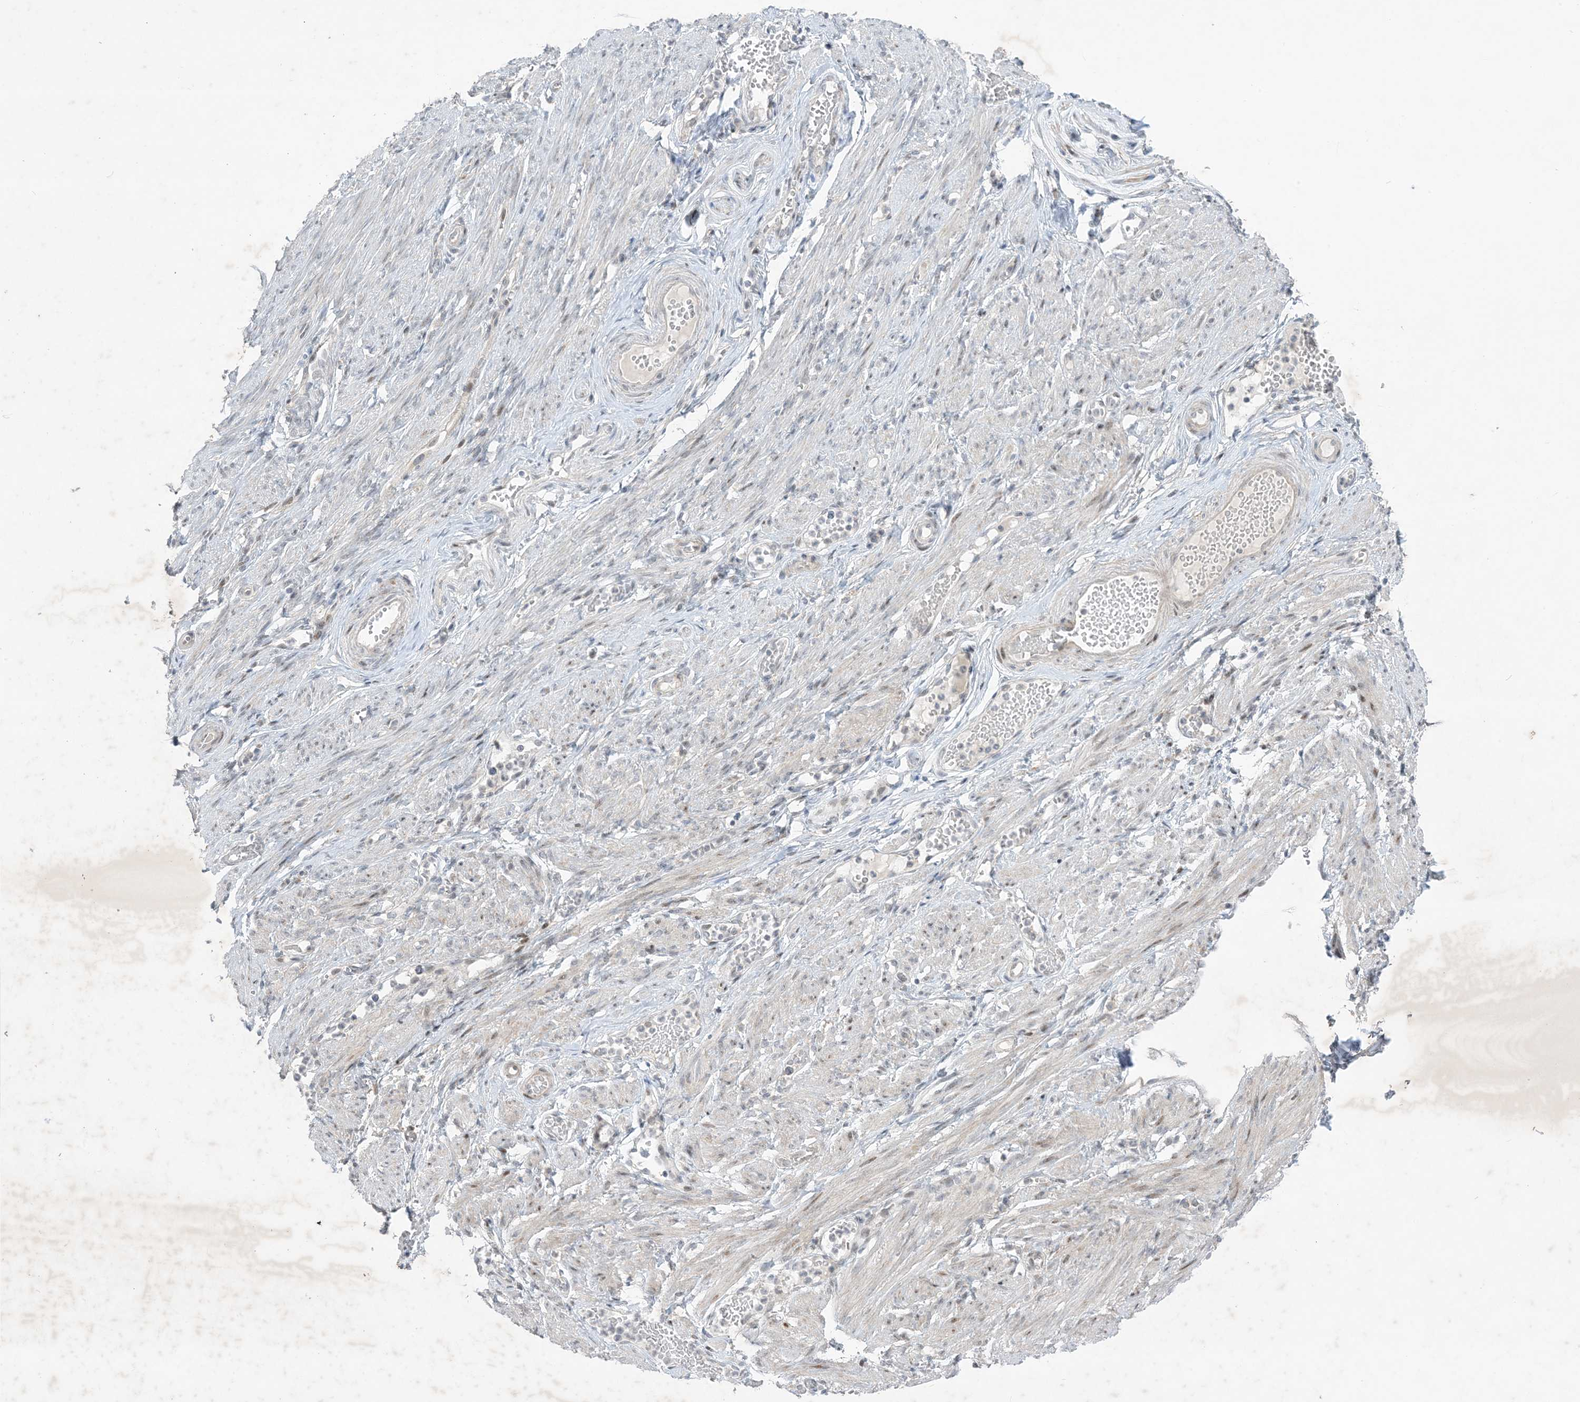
{"staining": {"intensity": "negative", "quantity": "none", "location": "none"}, "tissue": "adipose tissue", "cell_type": "Adipocytes", "image_type": "normal", "snomed": [{"axis": "morphology", "description": "Normal tissue, NOS"}, {"axis": "topography", "description": "Smooth muscle"}, {"axis": "topography", "description": "Peripheral nerve tissue"}], "caption": "Immunohistochemistry (IHC) image of normal adipose tissue: human adipose tissue stained with DAB exhibits no significant protein expression in adipocytes.", "gene": "SOGA3", "patient": {"sex": "female", "age": 39}}